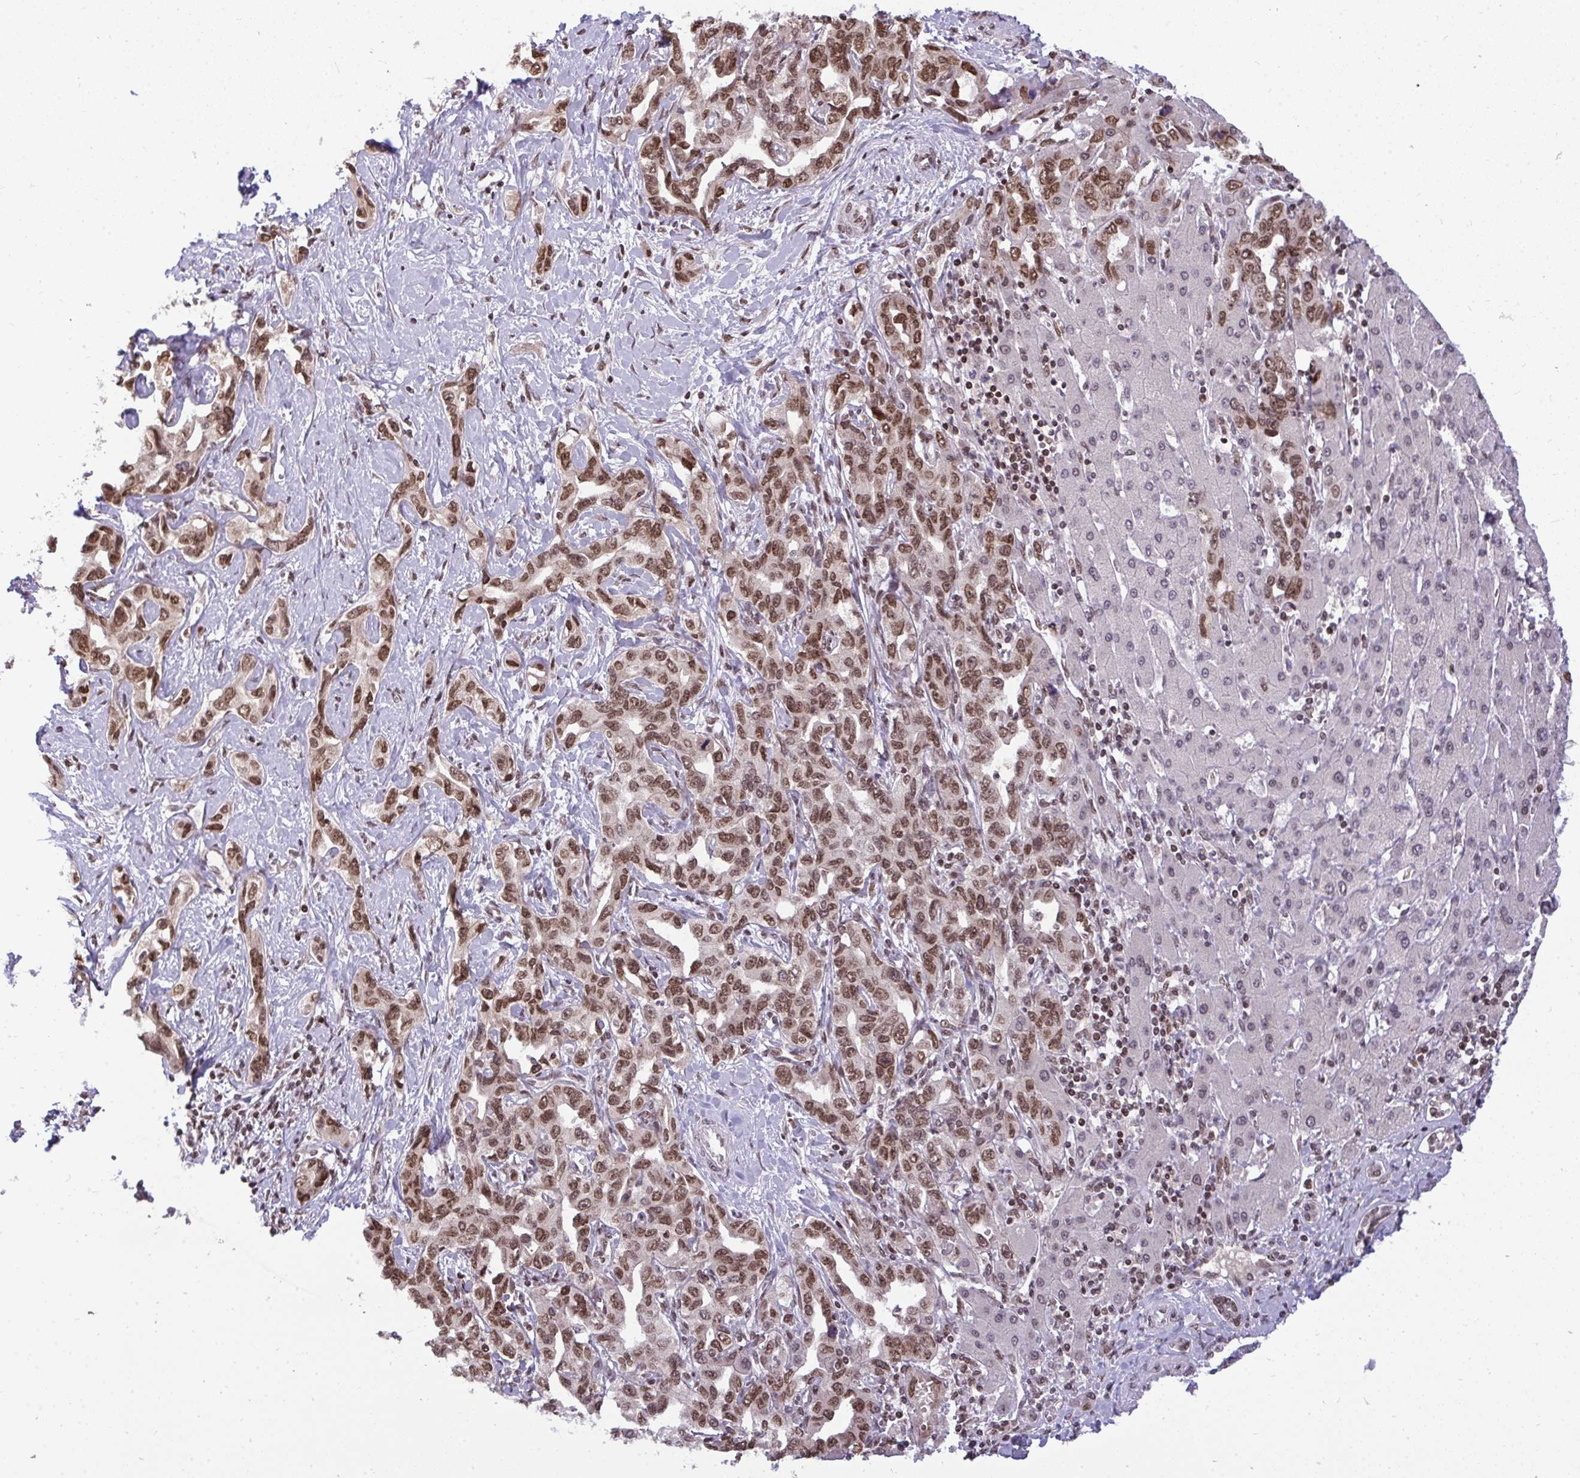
{"staining": {"intensity": "moderate", "quantity": ">75%", "location": "nuclear"}, "tissue": "liver cancer", "cell_type": "Tumor cells", "image_type": "cancer", "snomed": [{"axis": "morphology", "description": "Cholangiocarcinoma"}, {"axis": "topography", "description": "Liver"}], "caption": "Cholangiocarcinoma (liver) stained for a protein (brown) shows moderate nuclear positive staining in about >75% of tumor cells.", "gene": "JPT1", "patient": {"sex": "male", "age": 59}}